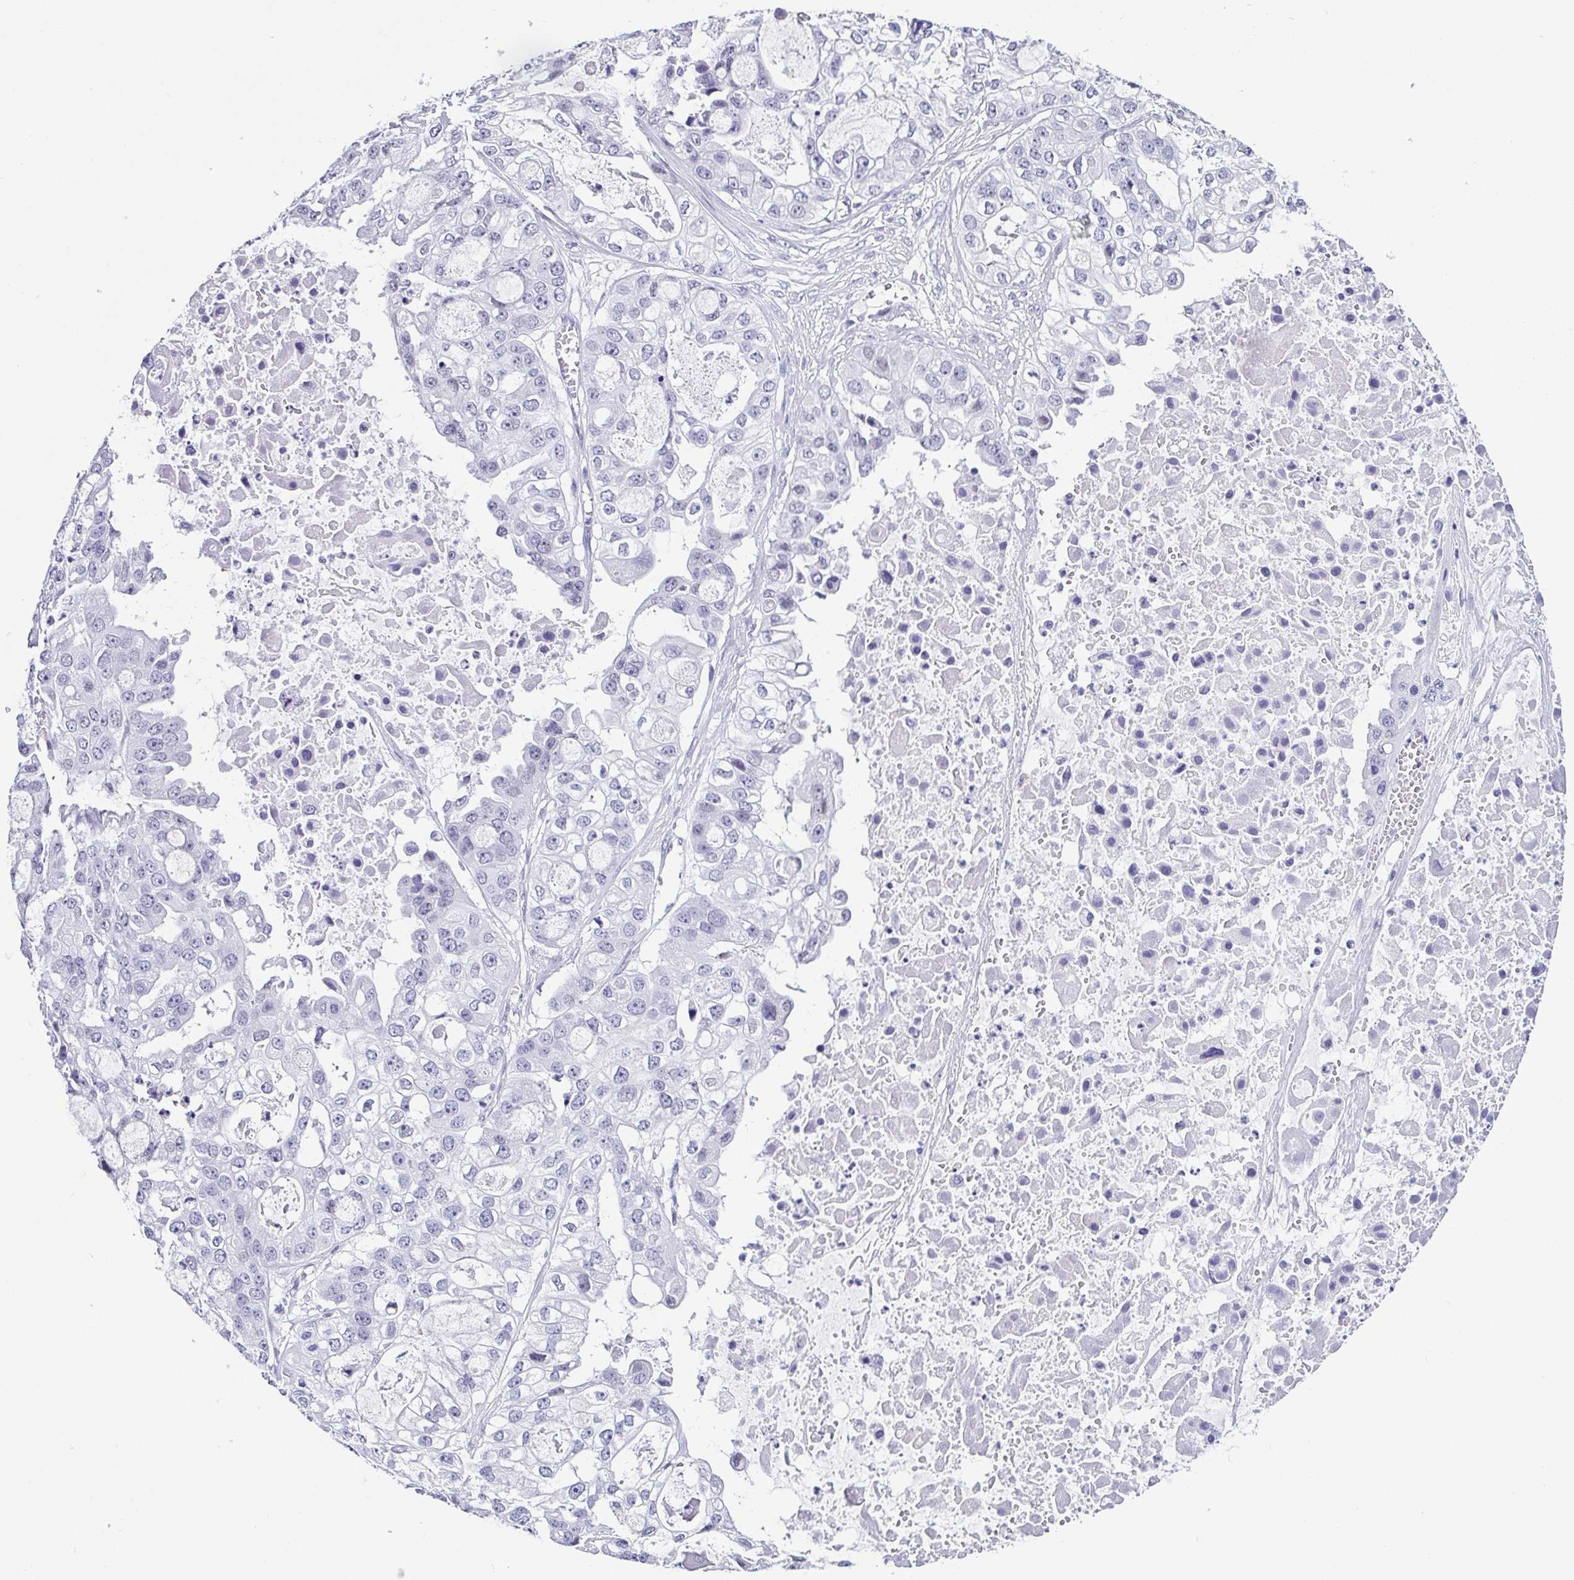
{"staining": {"intensity": "negative", "quantity": "none", "location": "none"}, "tissue": "ovarian cancer", "cell_type": "Tumor cells", "image_type": "cancer", "snomed": [{"axis": "morphology", "description": "Cystadenocarcinoma, serous, NOS"}, {"axis": "topography", "description": "Ovary"}], "caption": "Immunohistochemical staining of serous cystadenocarcinoma (ovarian) demonstrates no significant expression in tumor cells. (Stains: DAB IHC with hematoxylin counter stain, Microscopy: brightfield microscopy at high magnification).", "gene": "ESX1", "patient": {"sex": "female", "age": 56}}